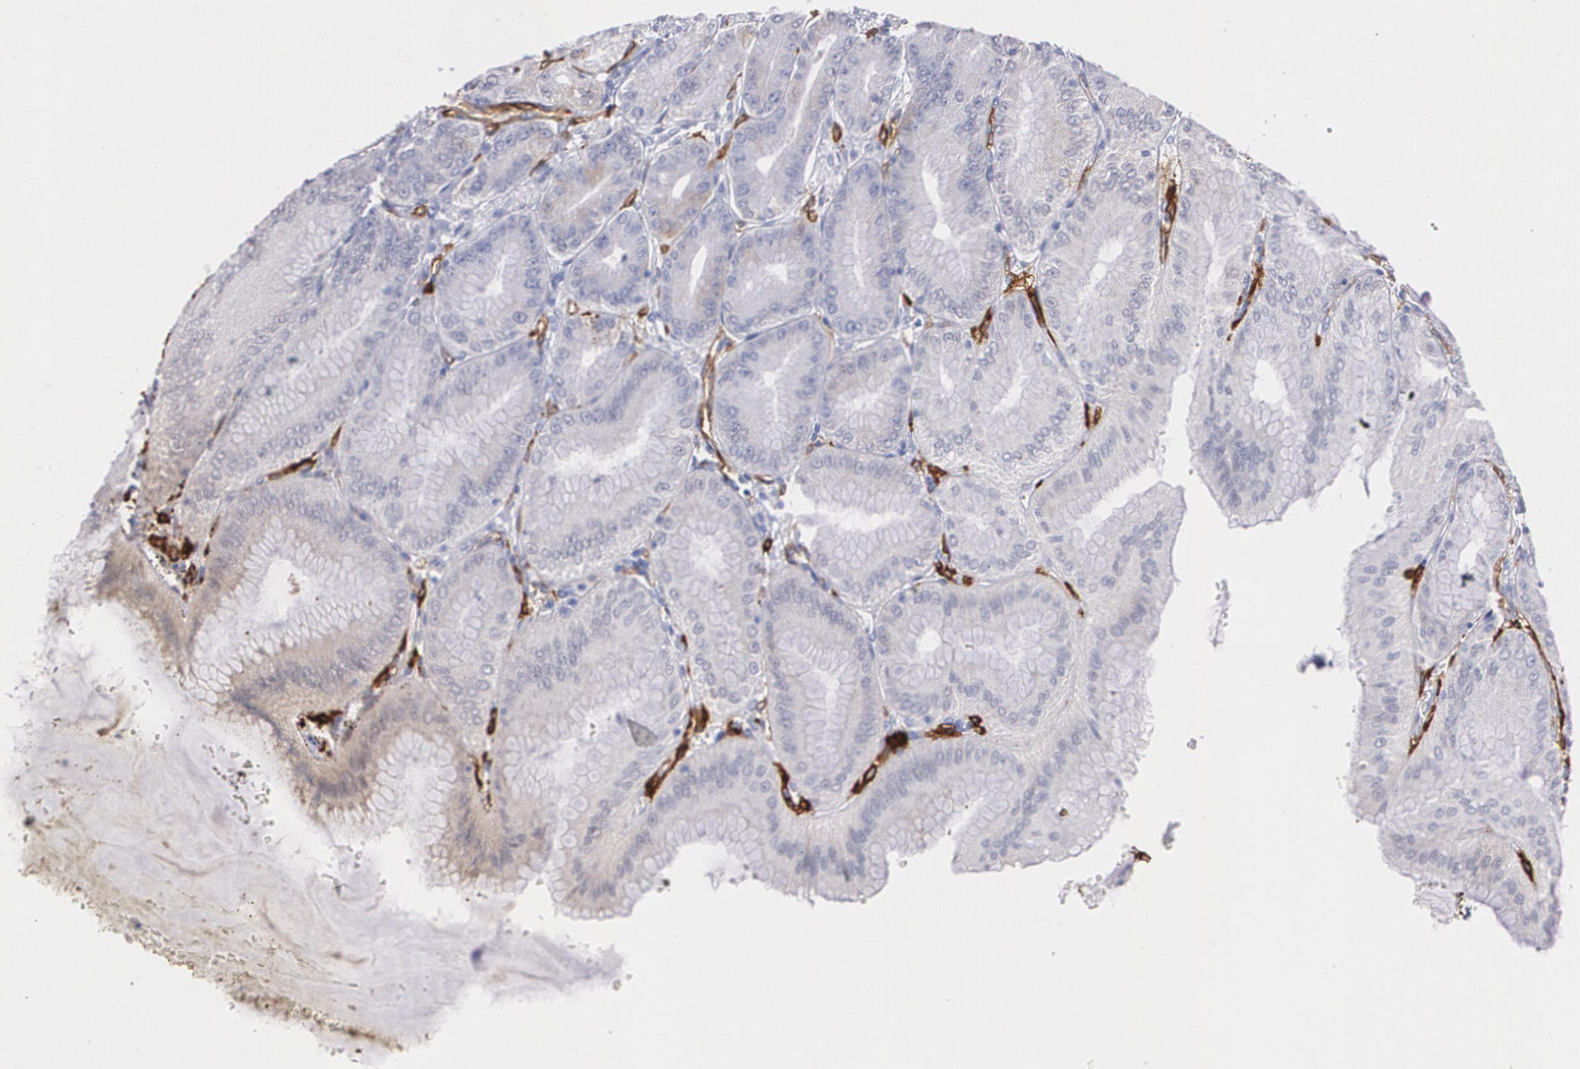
{"staining": {"intensity": "moderate", "quantity": "25%-75%", "location": "cytoplasmic/membranous"}, "tissue": "stomach", "cell_type": "Glandular cells", "image_type": "normal", "snomed": [{"axis": "morphology", "description": "Normal tissue, NOS"}, {"axis": "topography", "description": "Stomach, lower"}], "caption": "The micrograph exhibits staining of normal stomach, revealing moderate cytoplasmic/membranous protein expression (brown color) within glandular cells. Ihc stains the protein in brown and the nuclei are stained blue.", "gene": "HLA", "patient": {"sex": "male", "age": 71}}